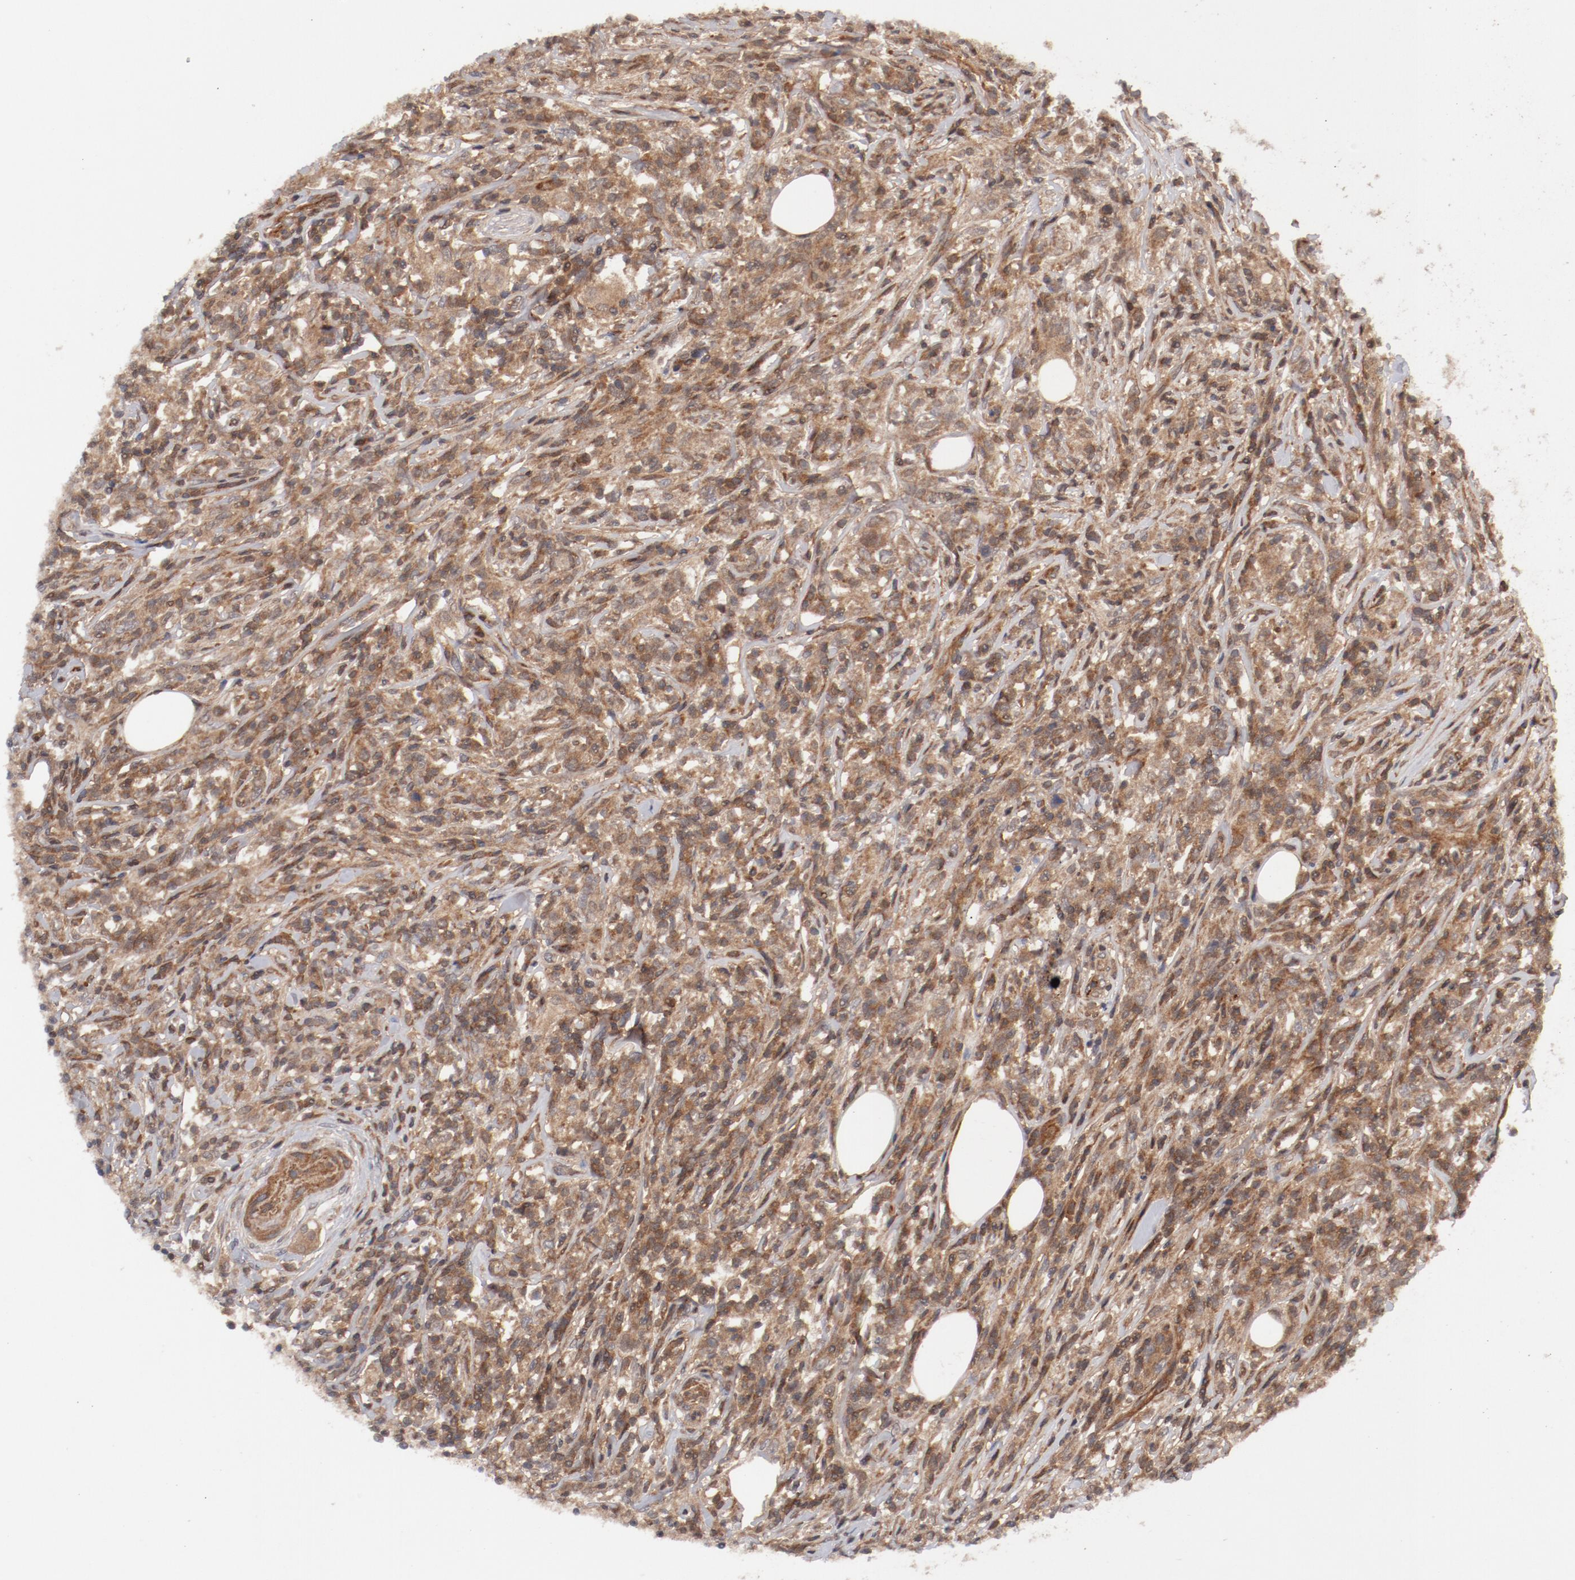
{"staining": {"intensity": "moderate", "quantity": ">75%", "location": "cytoplasmic/membranous"}, "tissue": "lymphoma", "cell_type": "Tumor cells", "image_type": "cancer", "snomed": [{"axis": "morphology", "description": "Malignant lymphoma, non-Hodgkin's type, High grade"}, {"axis": "topography", "description": "Lymph node"}], "caption": "This micrograph exhibits immunohistochemistry staining of human lymphoma, with medium moderate cytoplasmic/membranous expression in about >75% of tumor cells.", "gene": "GUF1", "patient": {"sex": "female", "age": 84}}